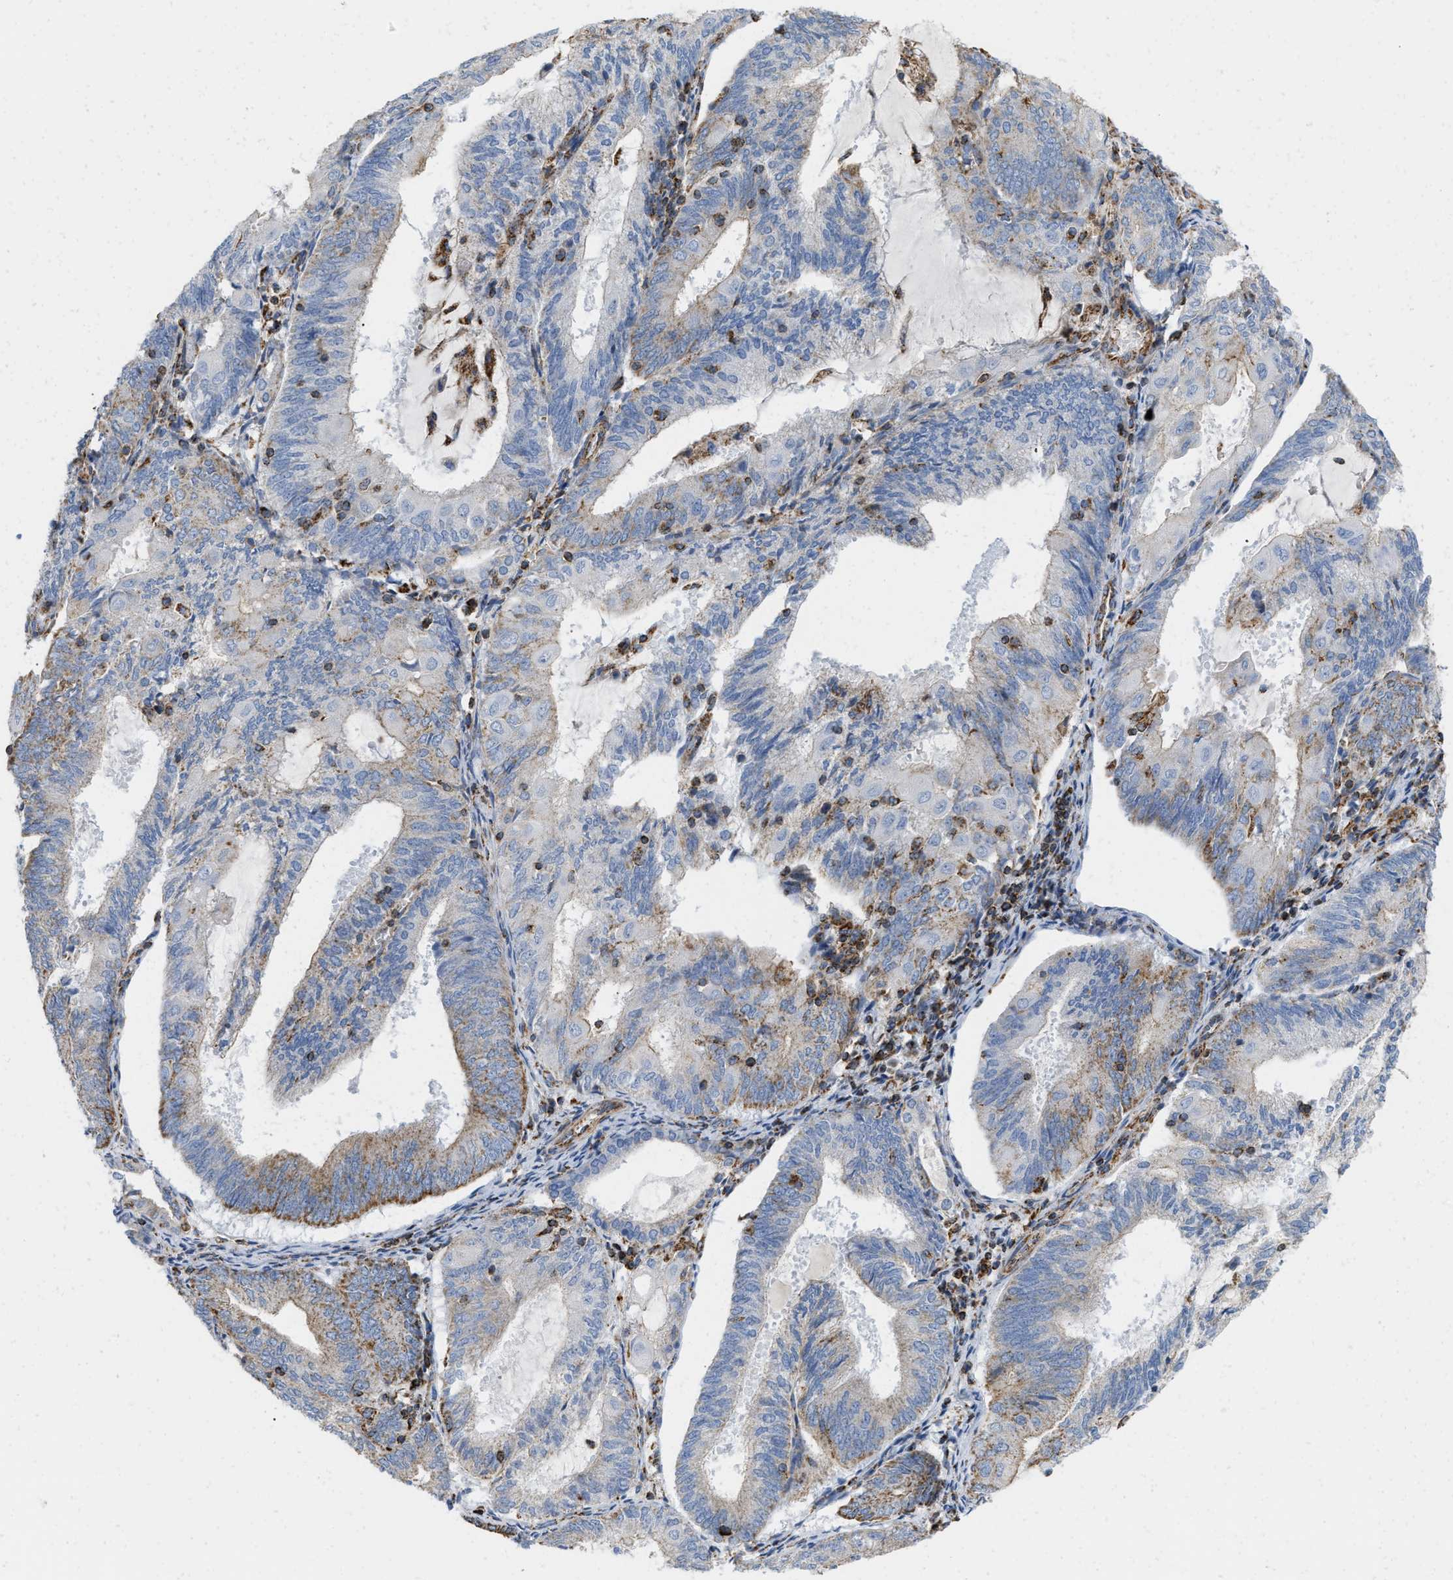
{"staining": {"intensity": "moderate", "quantity": "<25%", "location": "cytoplasmic/membranous"}, "tissue": "endometrial cancer", "cell_type": "Tumor cells", "image_type": "cancer", "snomed": [{"axis": "morphology", "description": "Adenocarcinoma, NOS"}, {"axis": "topography", "description": "Endometrium"}], "caption": "Endometrial adenocarcinoma tissue displays moderate cytoplasmic/membranous staining in about <25% of tumor cells, visualized by immunohistochemistry. The protein is stained brown, and the nuclei are stained in blue (DAB (3,3'-diaminobenzidine) IHC with brightfield microscopy, high magnification).", "gene": "GRB10", "patient": {"sex": "female", "age": 81}}